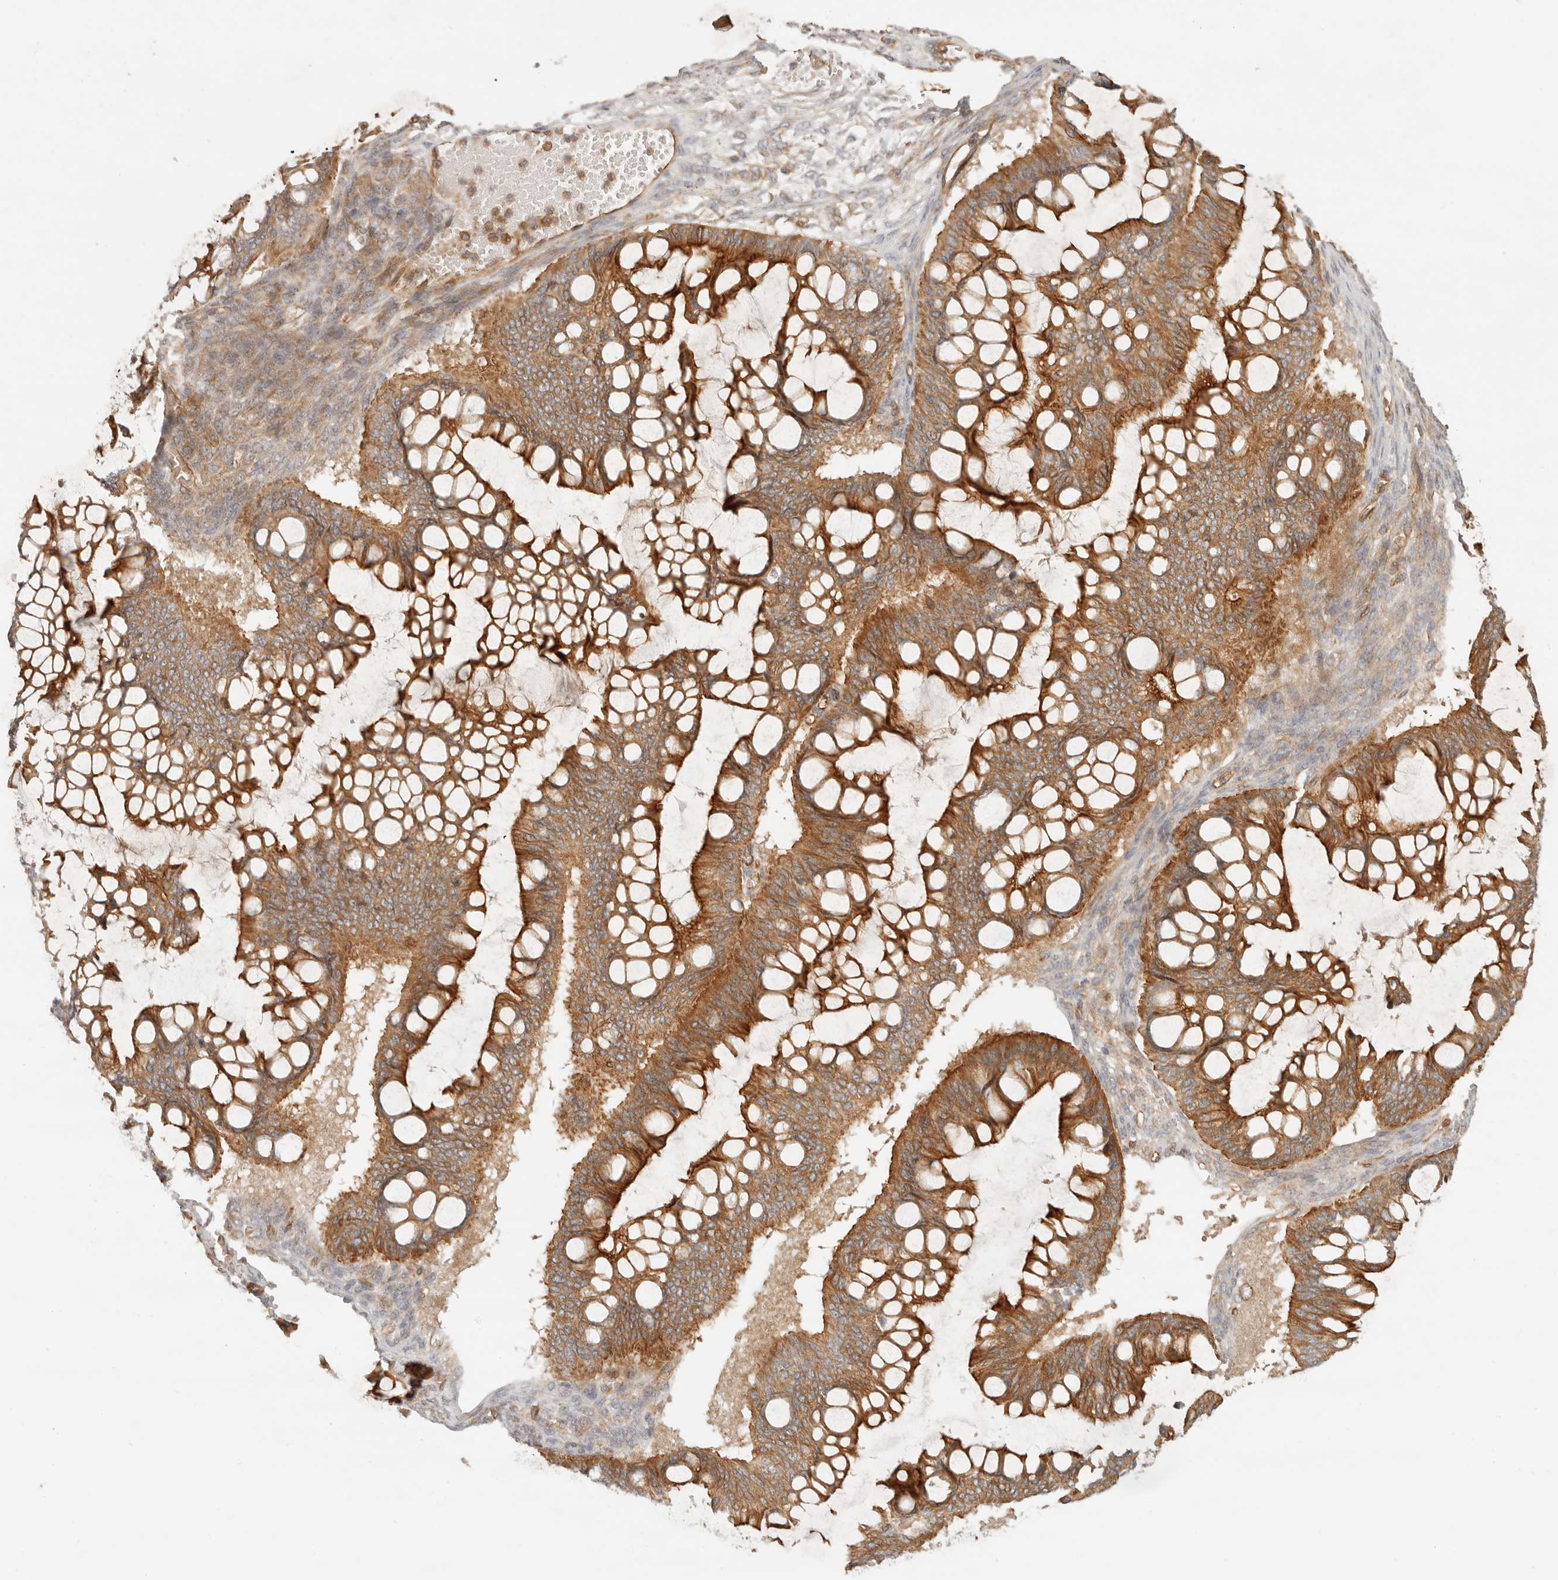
{"staining": {"intensity": "moderate", "quantity": ">75%", "location": "cytoplasmic/membranous"}, "tissue": "ovarian cancer", "cell_type": "Tumor cells", "image_type": "cancer", "snomed": [{"axis": "morphology", "description": "Cystadenocarcinoma, mucinous, NOS"}, {"axis": "topography", "description": "Ovary"}], "caption": "Ovarian cancer tissue reveals moderate cytoplasmic/membranous staining in about >75% of tumor cells, visualized by immunohistochemistry.", "gene": "UFSP1", "patient": {"sex": "female", "age": 73}}